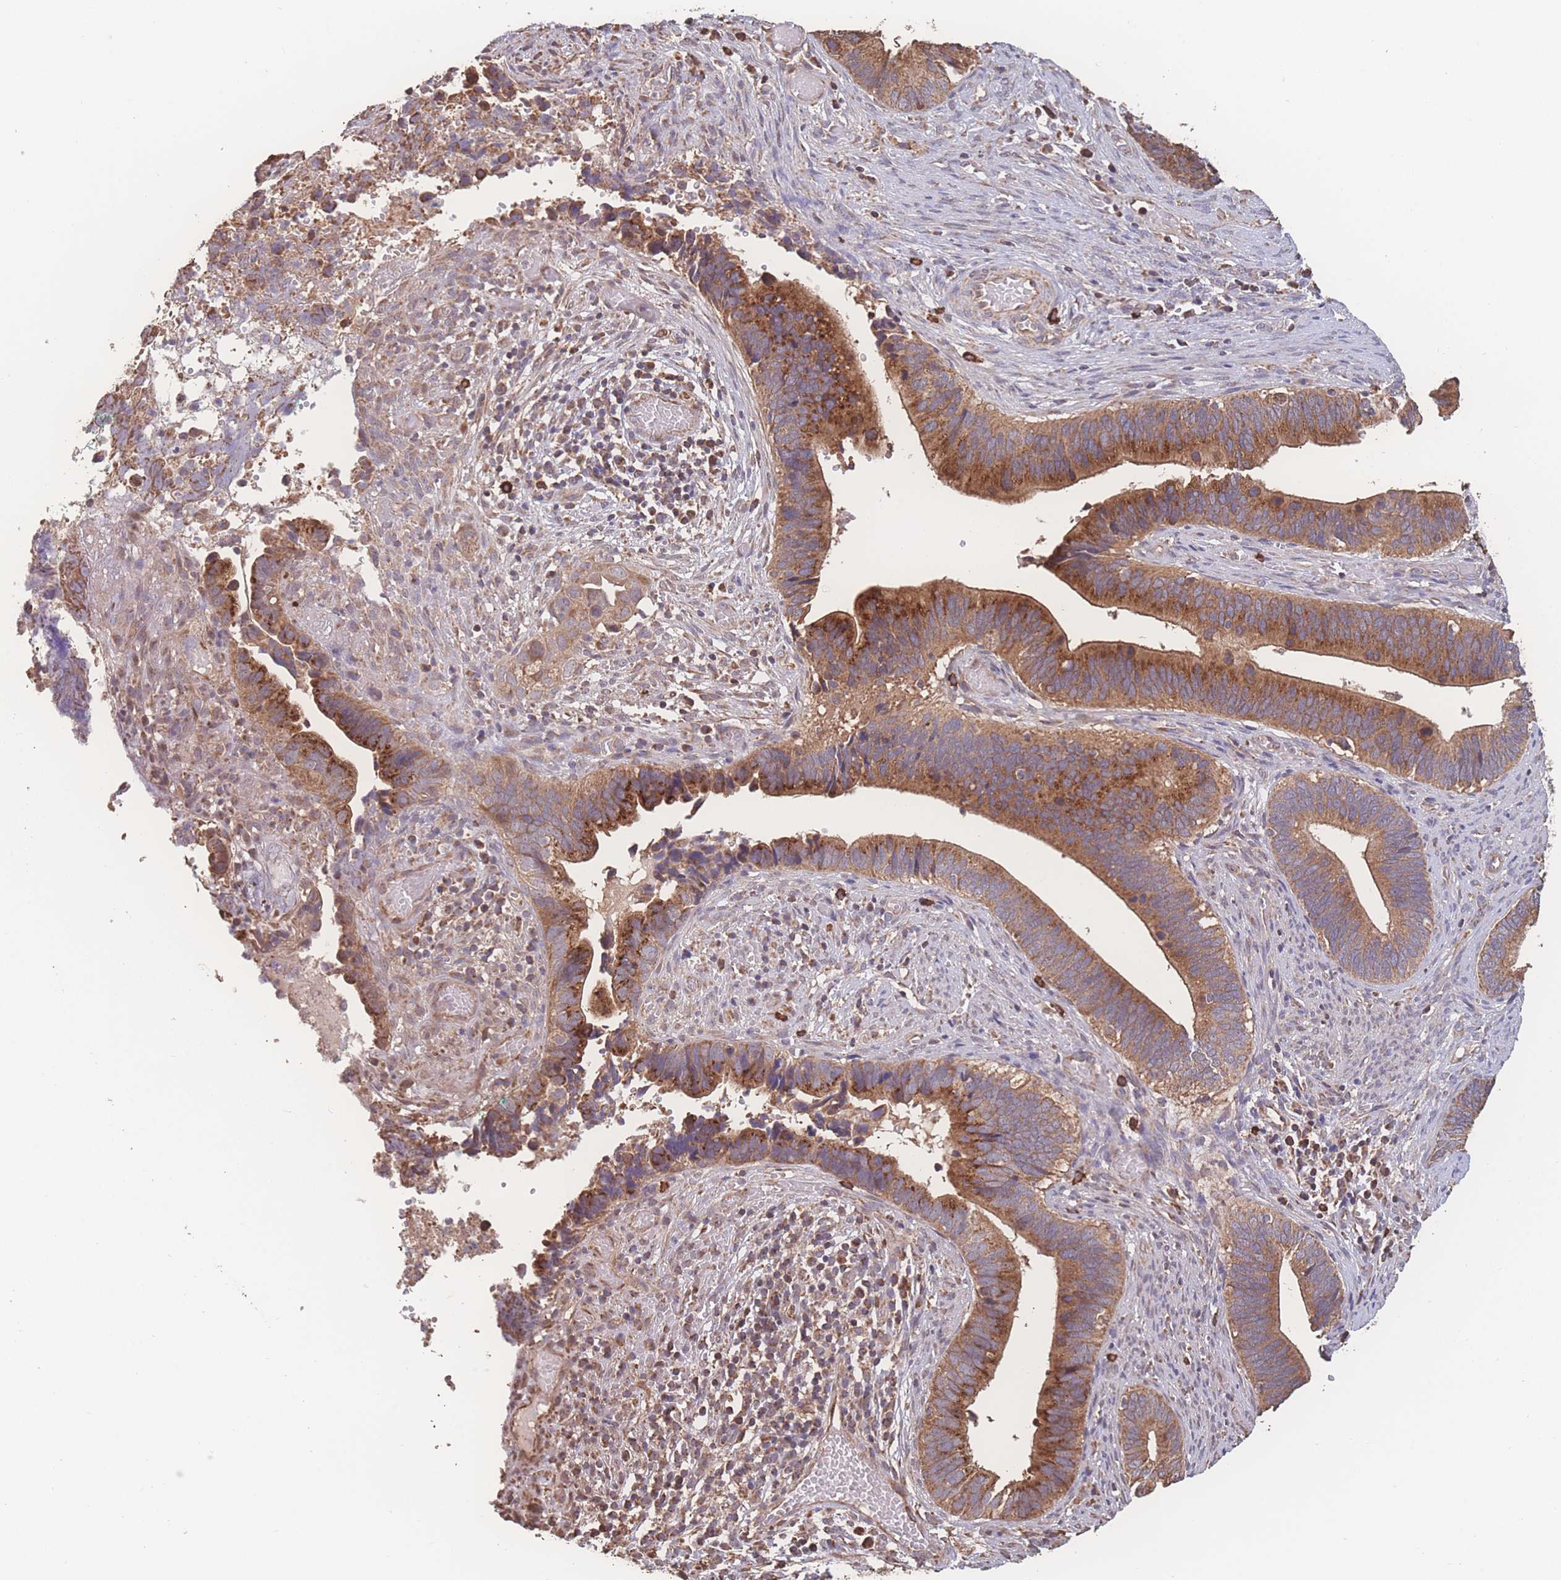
{"staining": {"intensity": "strong", "quantity": ">75%", "location": "cytoplasmic/membranous"}, "tissue": "cervical cancer", "cell_type": "Tumor cells", "image_type": "cancer", "snomed": [{"axis": "morphology", "description": "Adenocarcinoma, NOS"}, {"axis": "topography", "description": "Cervix"}], "caption": "Adenocarcinoma (cervical) was stained to show a protein in brown. There is high levels of strong cytoplasmic/membranous expression in about >75% of tumor cells. The staining is performed using DAB (3,3'-diaminobenzidine) brown chromogen to label protein expression. The nuclei are counter-stained blue using hematoxylin.", "gene": "SGSM3", "patient": {"sex": "female", "age": 42}}